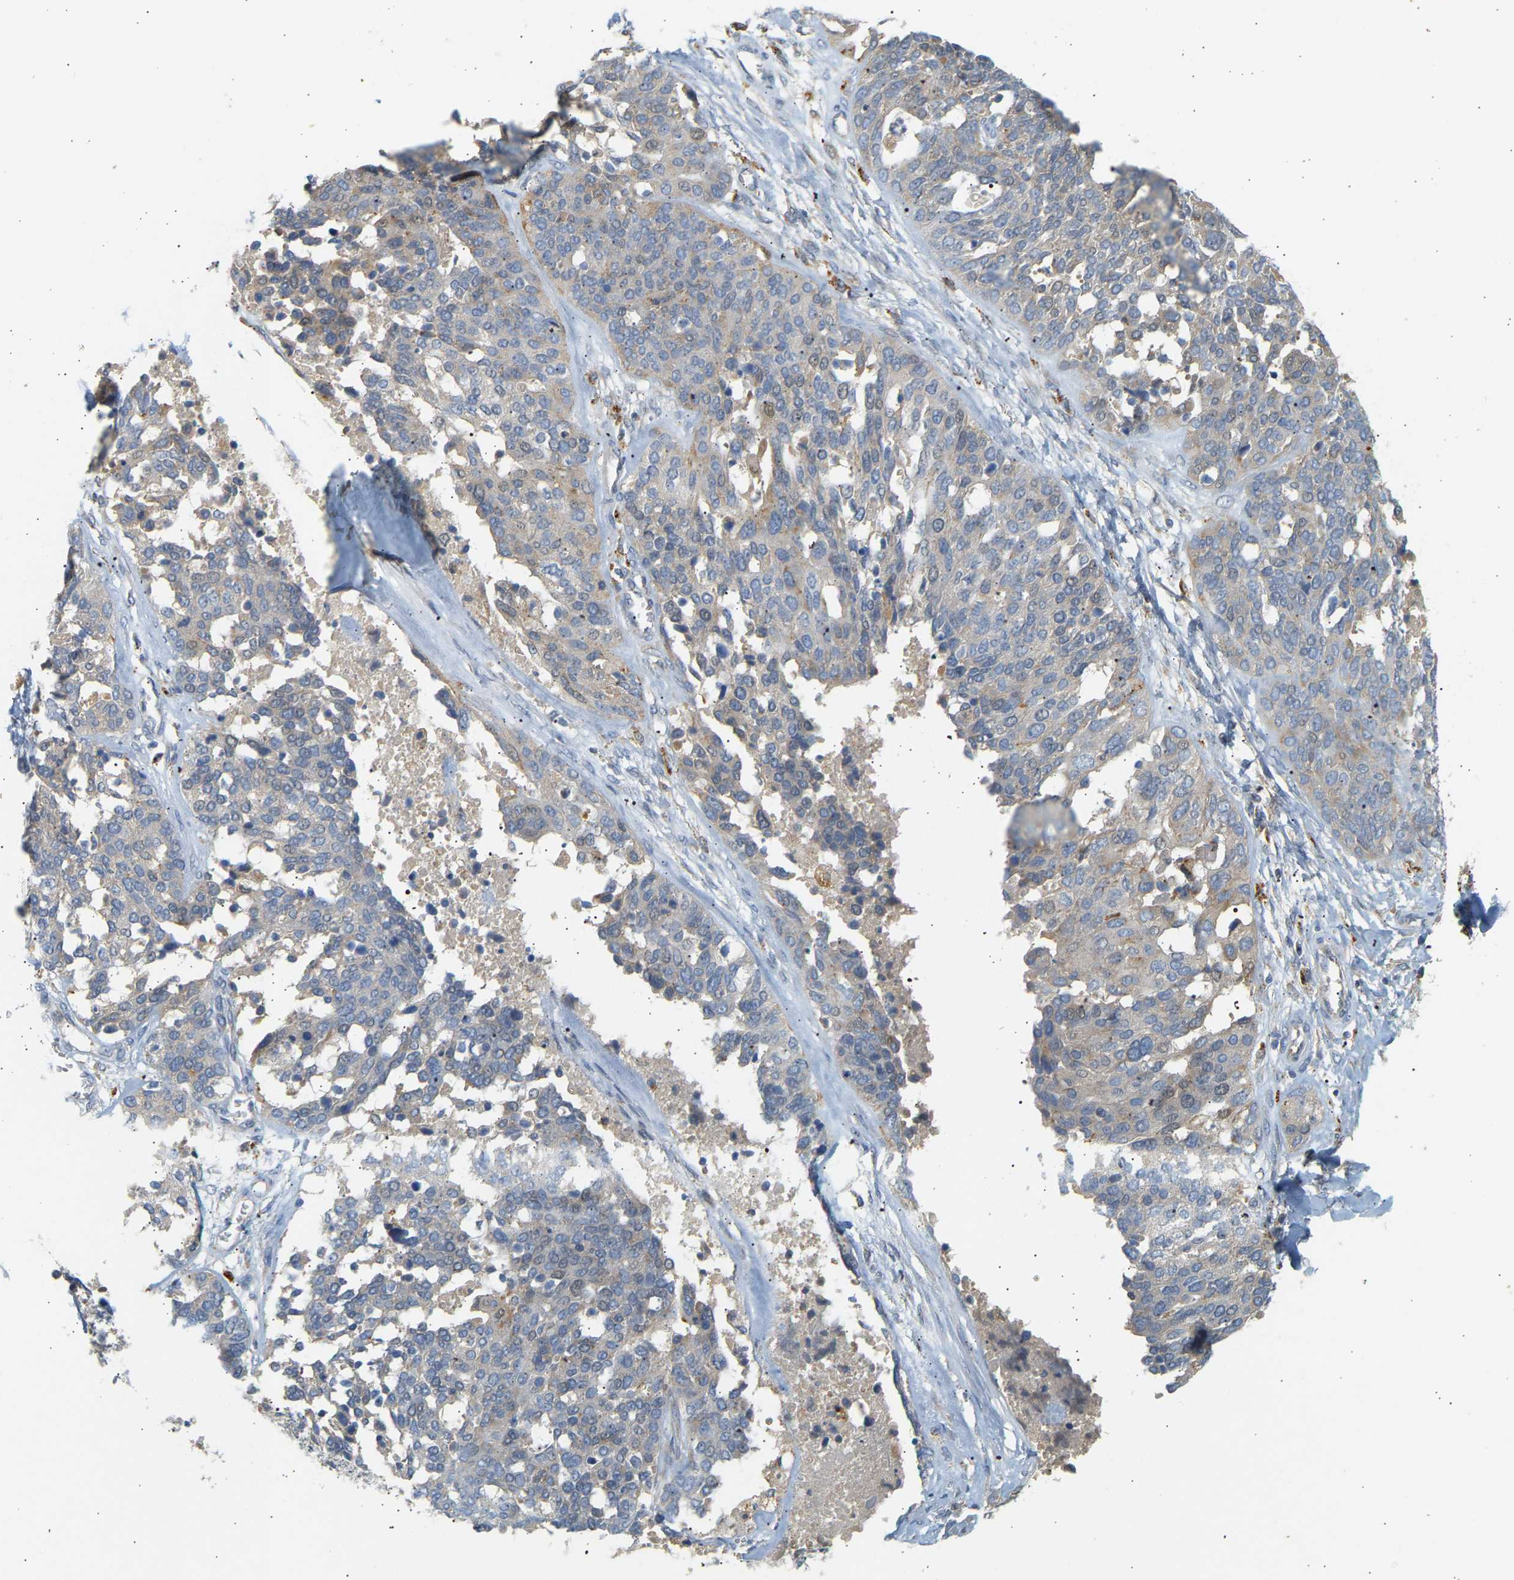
{"staining": {"intensity": "weak", "quantity": "<25%", "location": "cytoplasmic/membranous"}, "tissue": "ovarian cancer", "cell_type": "Tumor cells", "image_type": "cancer", "snomed": [{"axis": "morphology", "description": "Cystadenocarcinoma, serous, NOS"}, {"axis": "topography", "description": "Ovary"}], "caption": "Immunohistochemical staining of human ovarian cancer (serous cystadenocarcinoma) exhibits no significant expression in tumor cells.", "gene": "ENTHD1", "patient": {"sex": "female", "age": 44}}